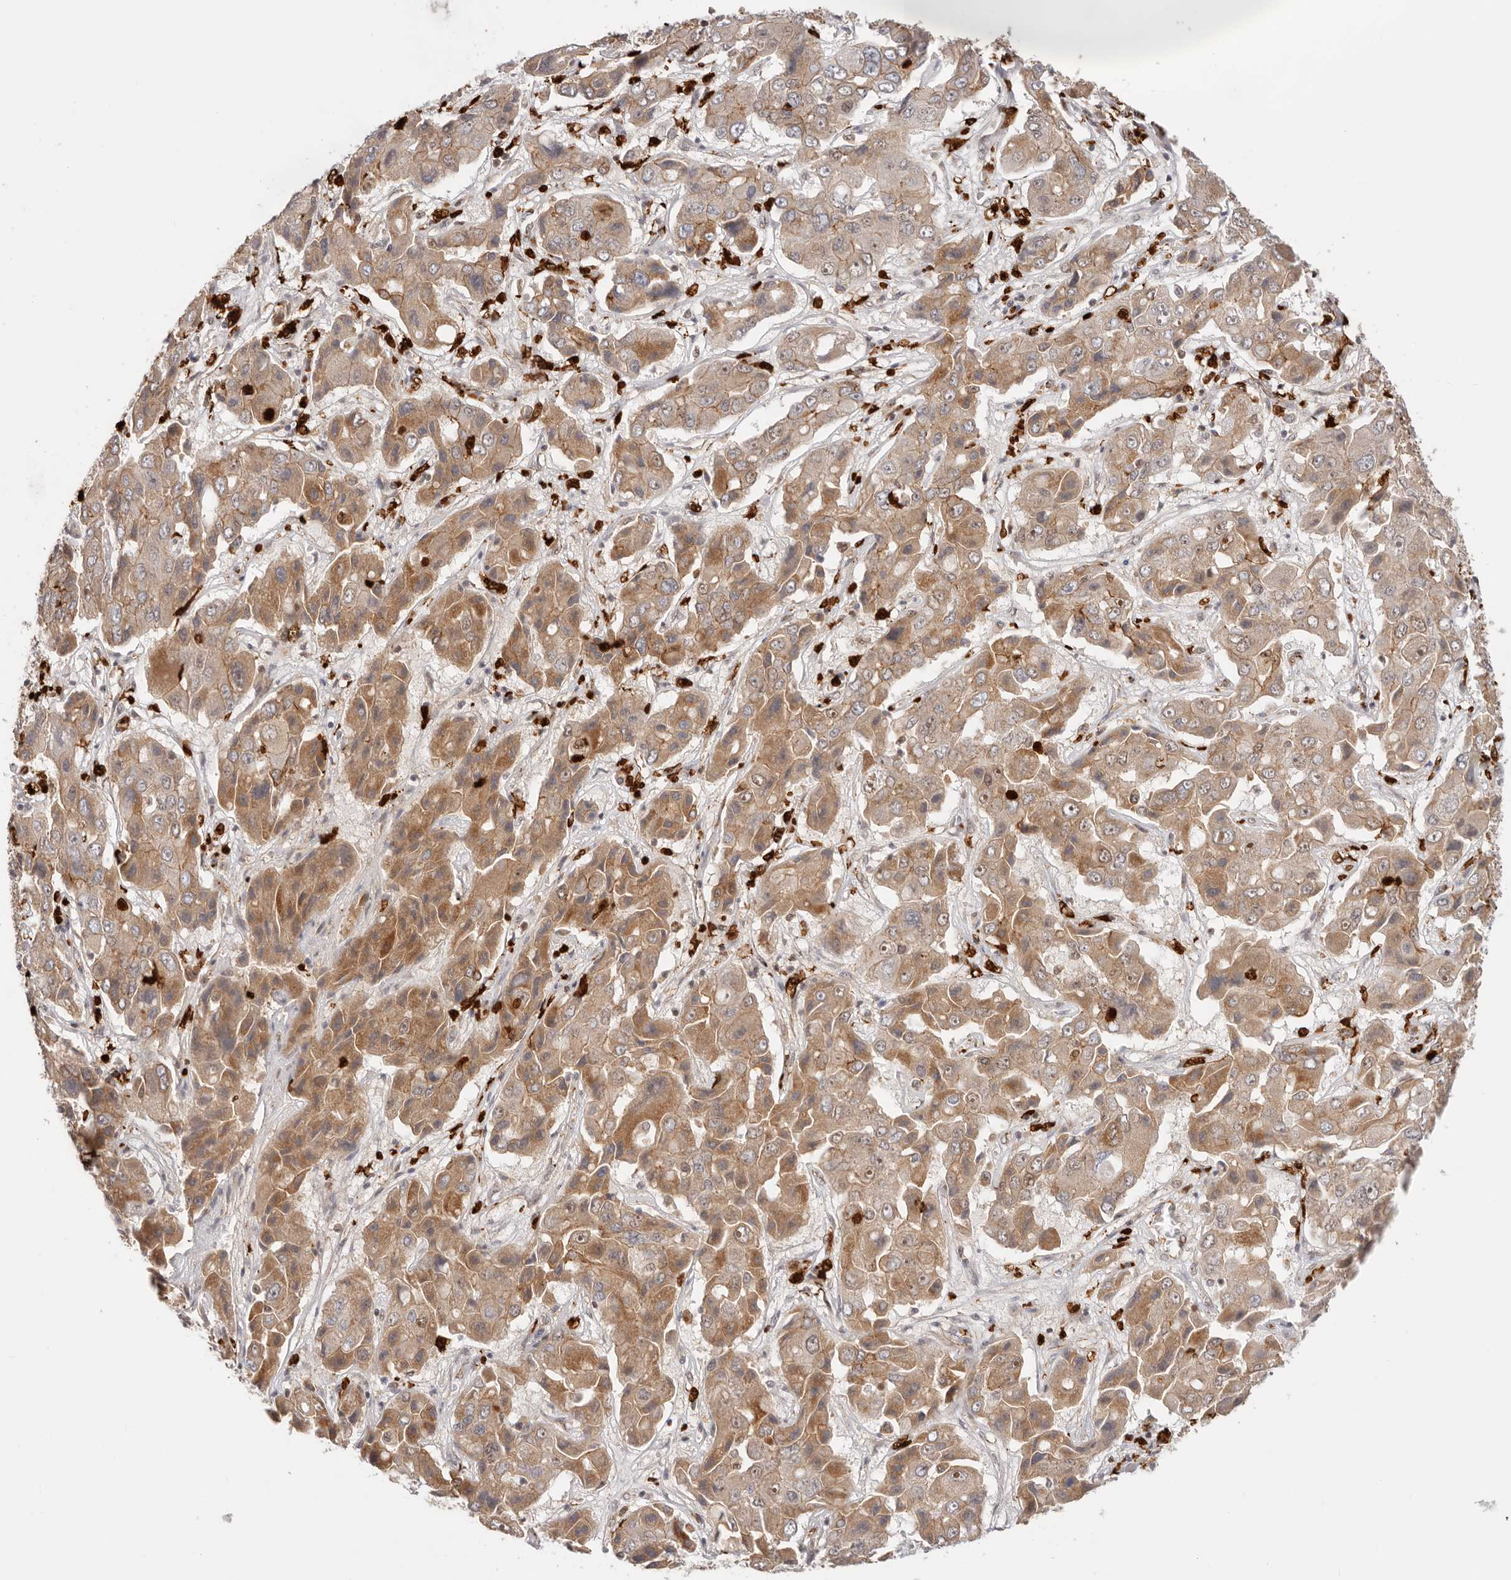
{"staining": {"intensity": "moderate", "quantity": ">75%", "location": "cytoplasmic/membranous"}, "tissue": "liver cancer", "cell_type": "Tumor cells", "image_type": "cancer", "snomed": [{"axis": "morphology", "description": "Cholangiocarcinoma"}, {"axis": "topography", "description": "Liver"}], "caption": "Immunohistochemistry (IHC) image of neoplastic tissue: liver cancer stained using IHC reveals medium levels of moderate protein expression localized specifically in the cytoplasmic/membranous of tumor cells, appearing as a cytoplasmic/membranous brown color.", "gene": "AFDN", "patient": {"sex": "male", "age": 67}}